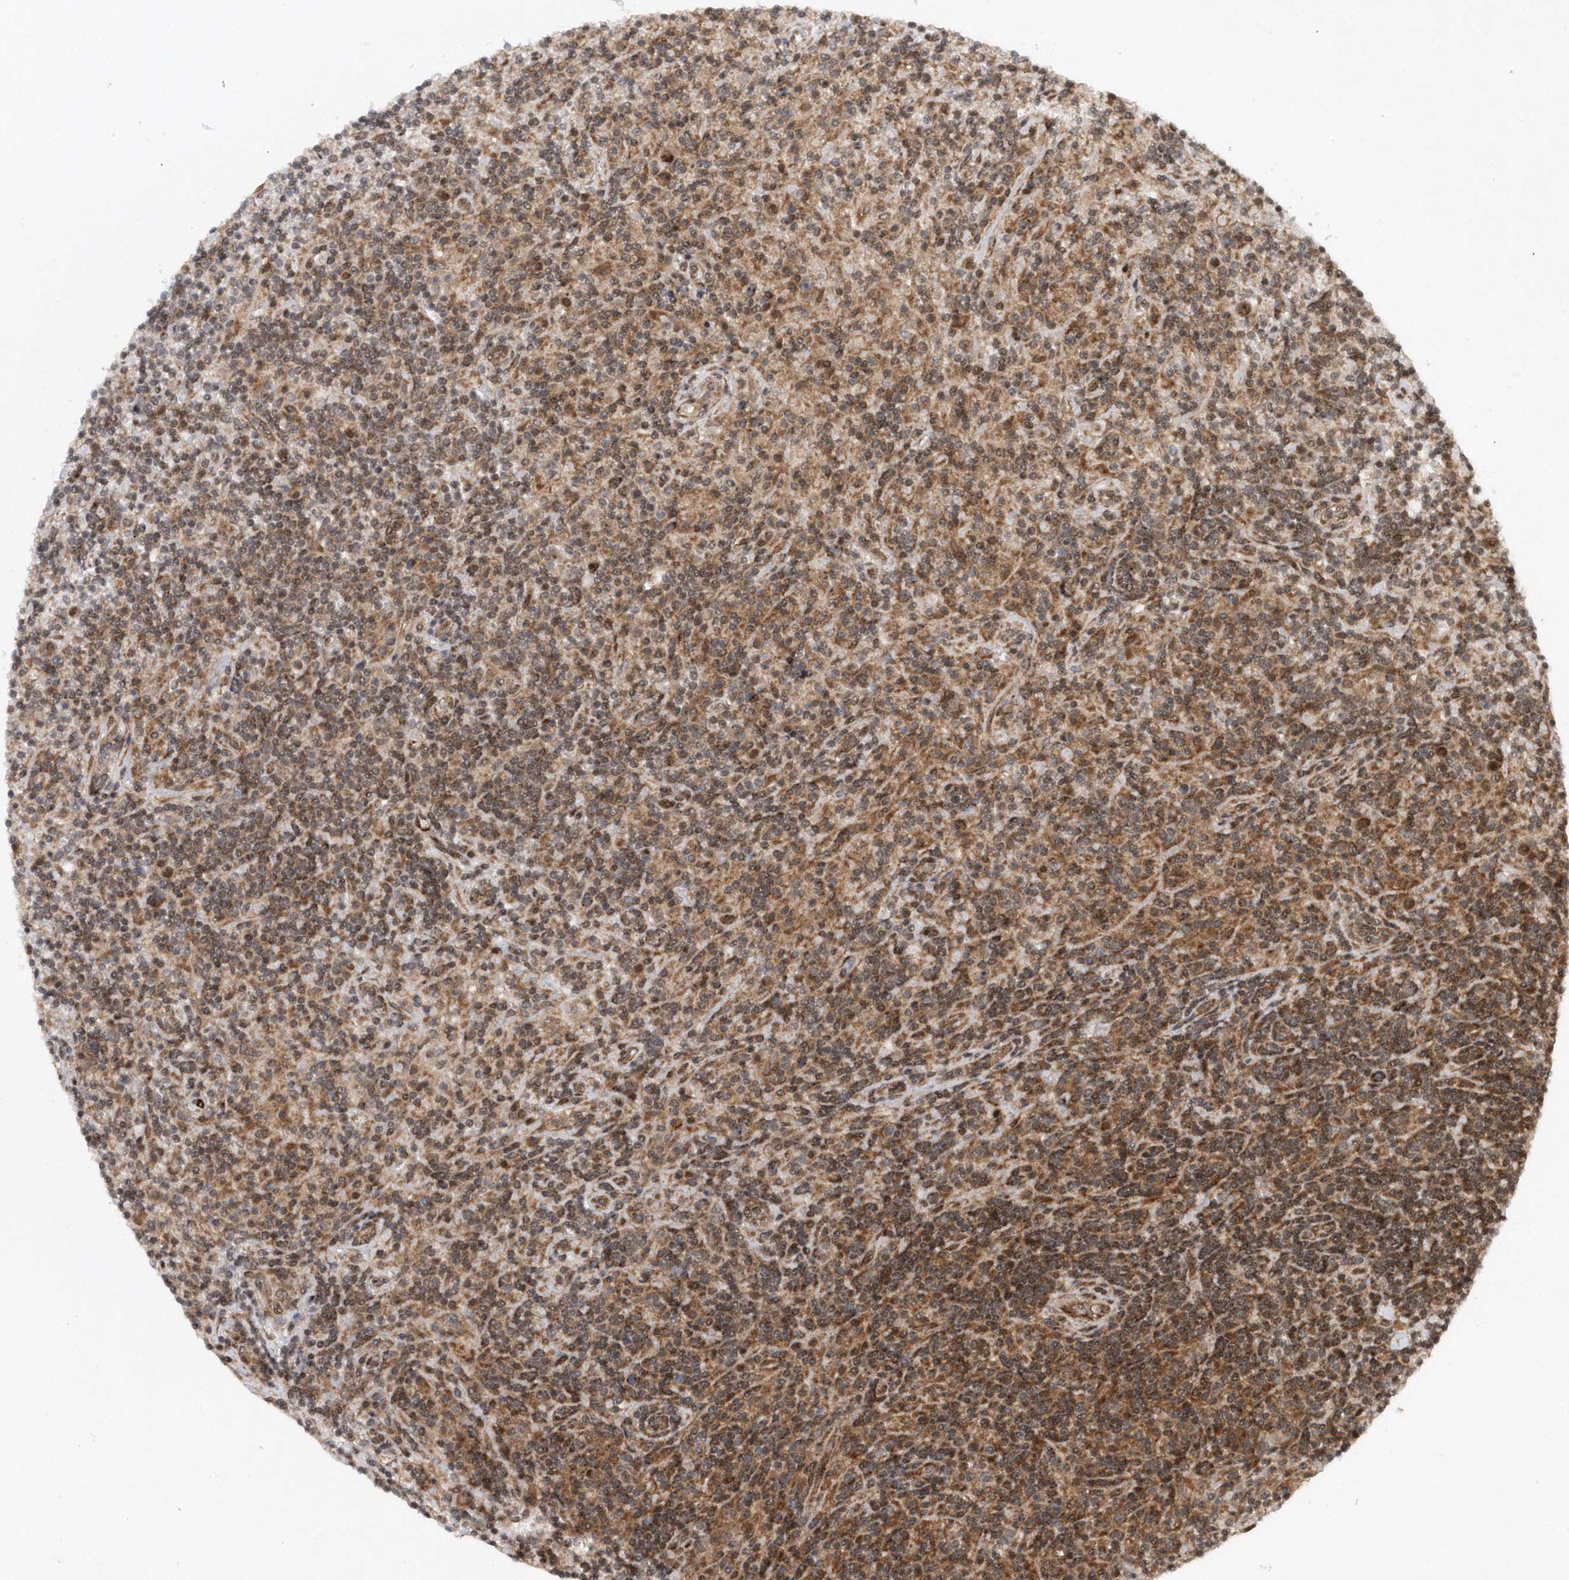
{"staining": {"intensity": "moderate", "quantity": ">75%", "location": "cytoplasmic/membranous,nuclear"}, "tissue": "lymphoma", "cell_type": "Tumor cells", "image_type": "cancer", "snomed": [{"axis": "morphology", "description": "Hodgkin's disease, NOS"}, {"axis": "topography", "description": "Lymph node"}], "caption": "Lymphoma tissue displays moderate cytoplasmic/membranous and nuclear staining in approximately >75% of tumor cells, visualized by immunohistochemistry. (DAB IHC with brightfield microscopy, high magnification).", "gene": "SOWAHB", "patient": {"sex": "male", "age": 70}}